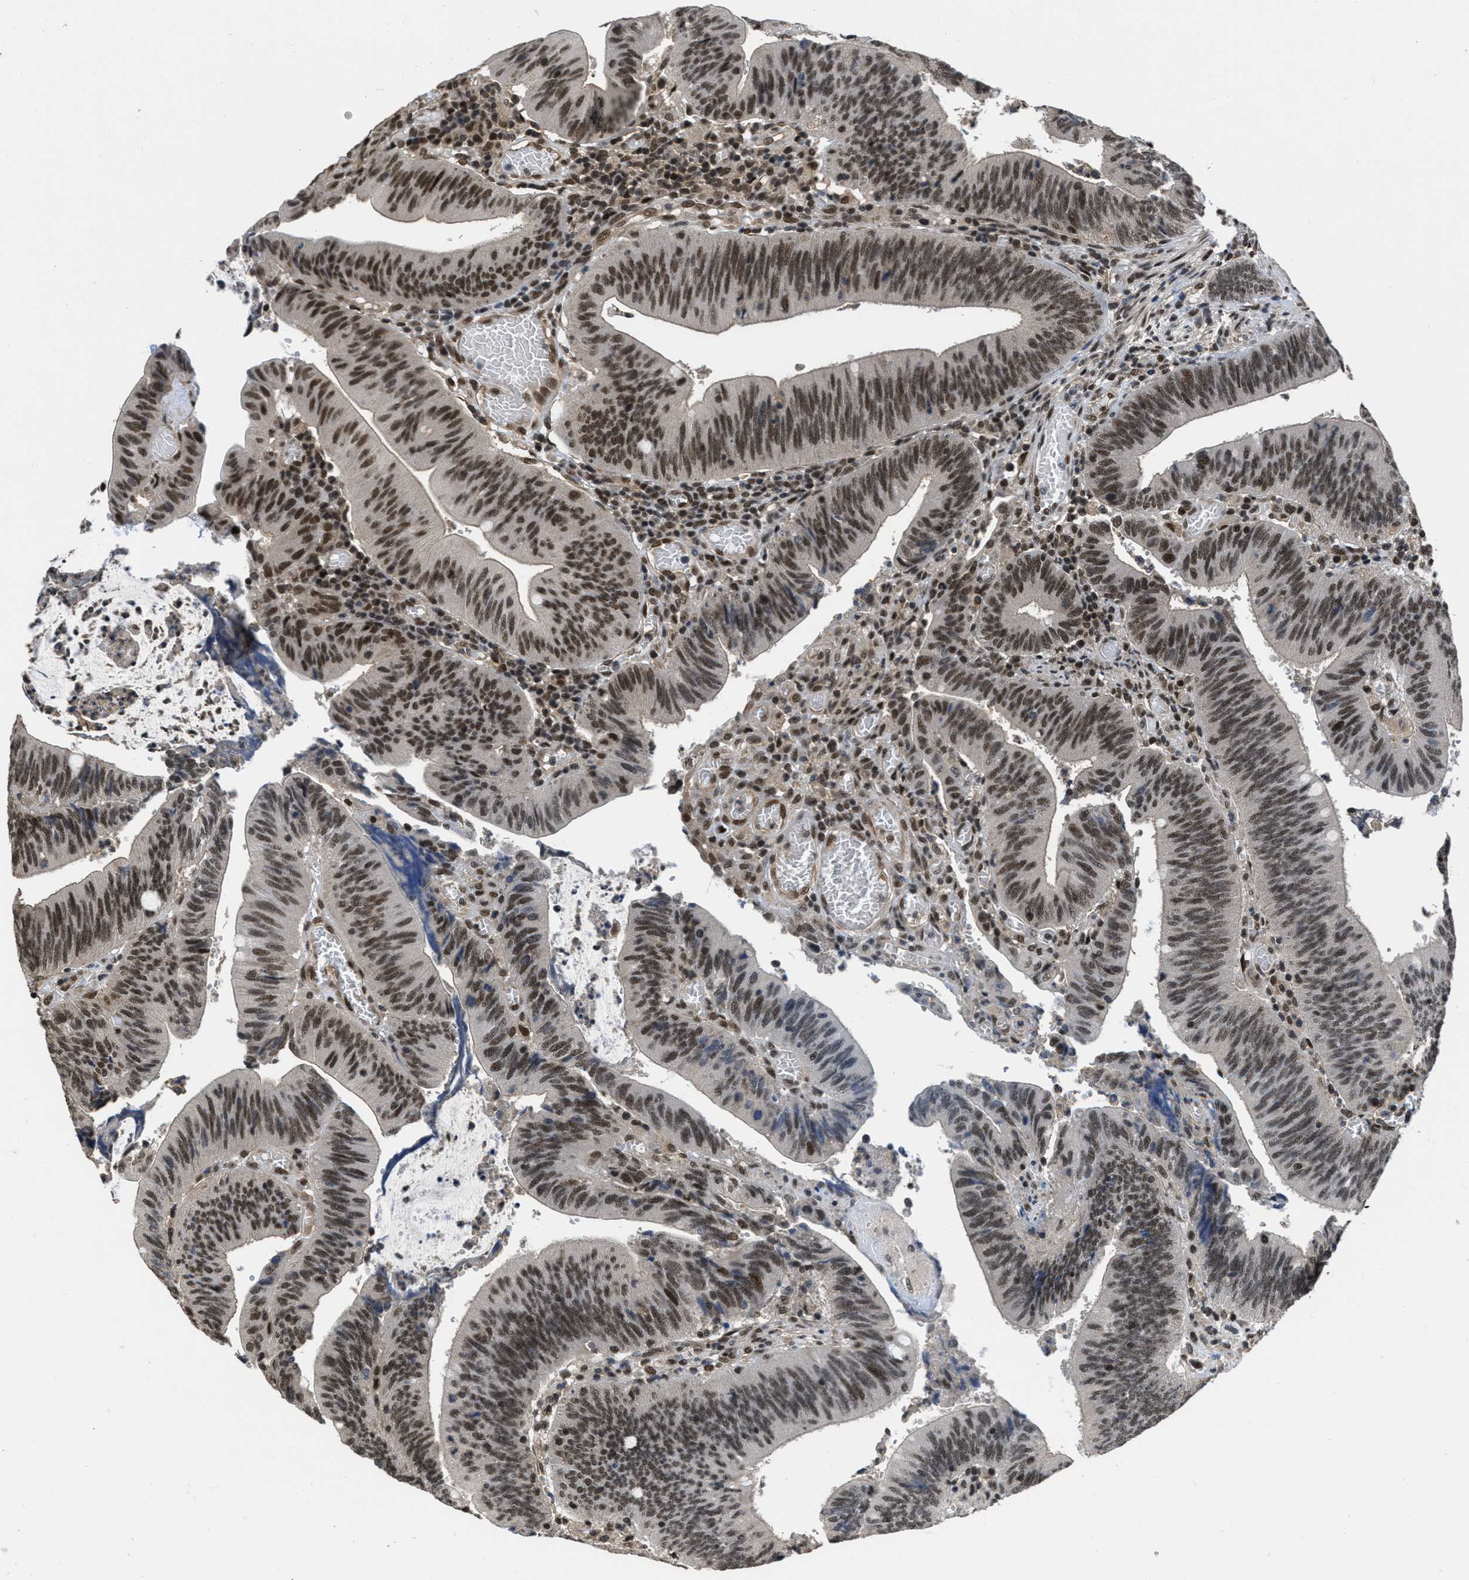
{"staining": {"intensity": "strong", "quantity": ">75%", "location": "nuclear"}, "tissue": "colorectal cancer", "cell_type": "Tumor cells", "image_type": "cancer", "snomed": [{"axis": "morphology", "description": "Normal tissue, NOS"}, {"axis": "morphology", "description": "Adenocarcinoma, NOS"}, {"axis": "topography", "description": "Rectum"}], "caption": "An immunohistochemistry photomicrograph of neoplastic tissue is shown. Protein staining in brown highlights strong nuclear positivity in adenocarcinoma (colorectal) within tumor cells. The protein of interest is shown in brown color, while the nuclei are stained blue.", "gene": "CUL4B", "patient": {"sex": "female", "age": 66}}